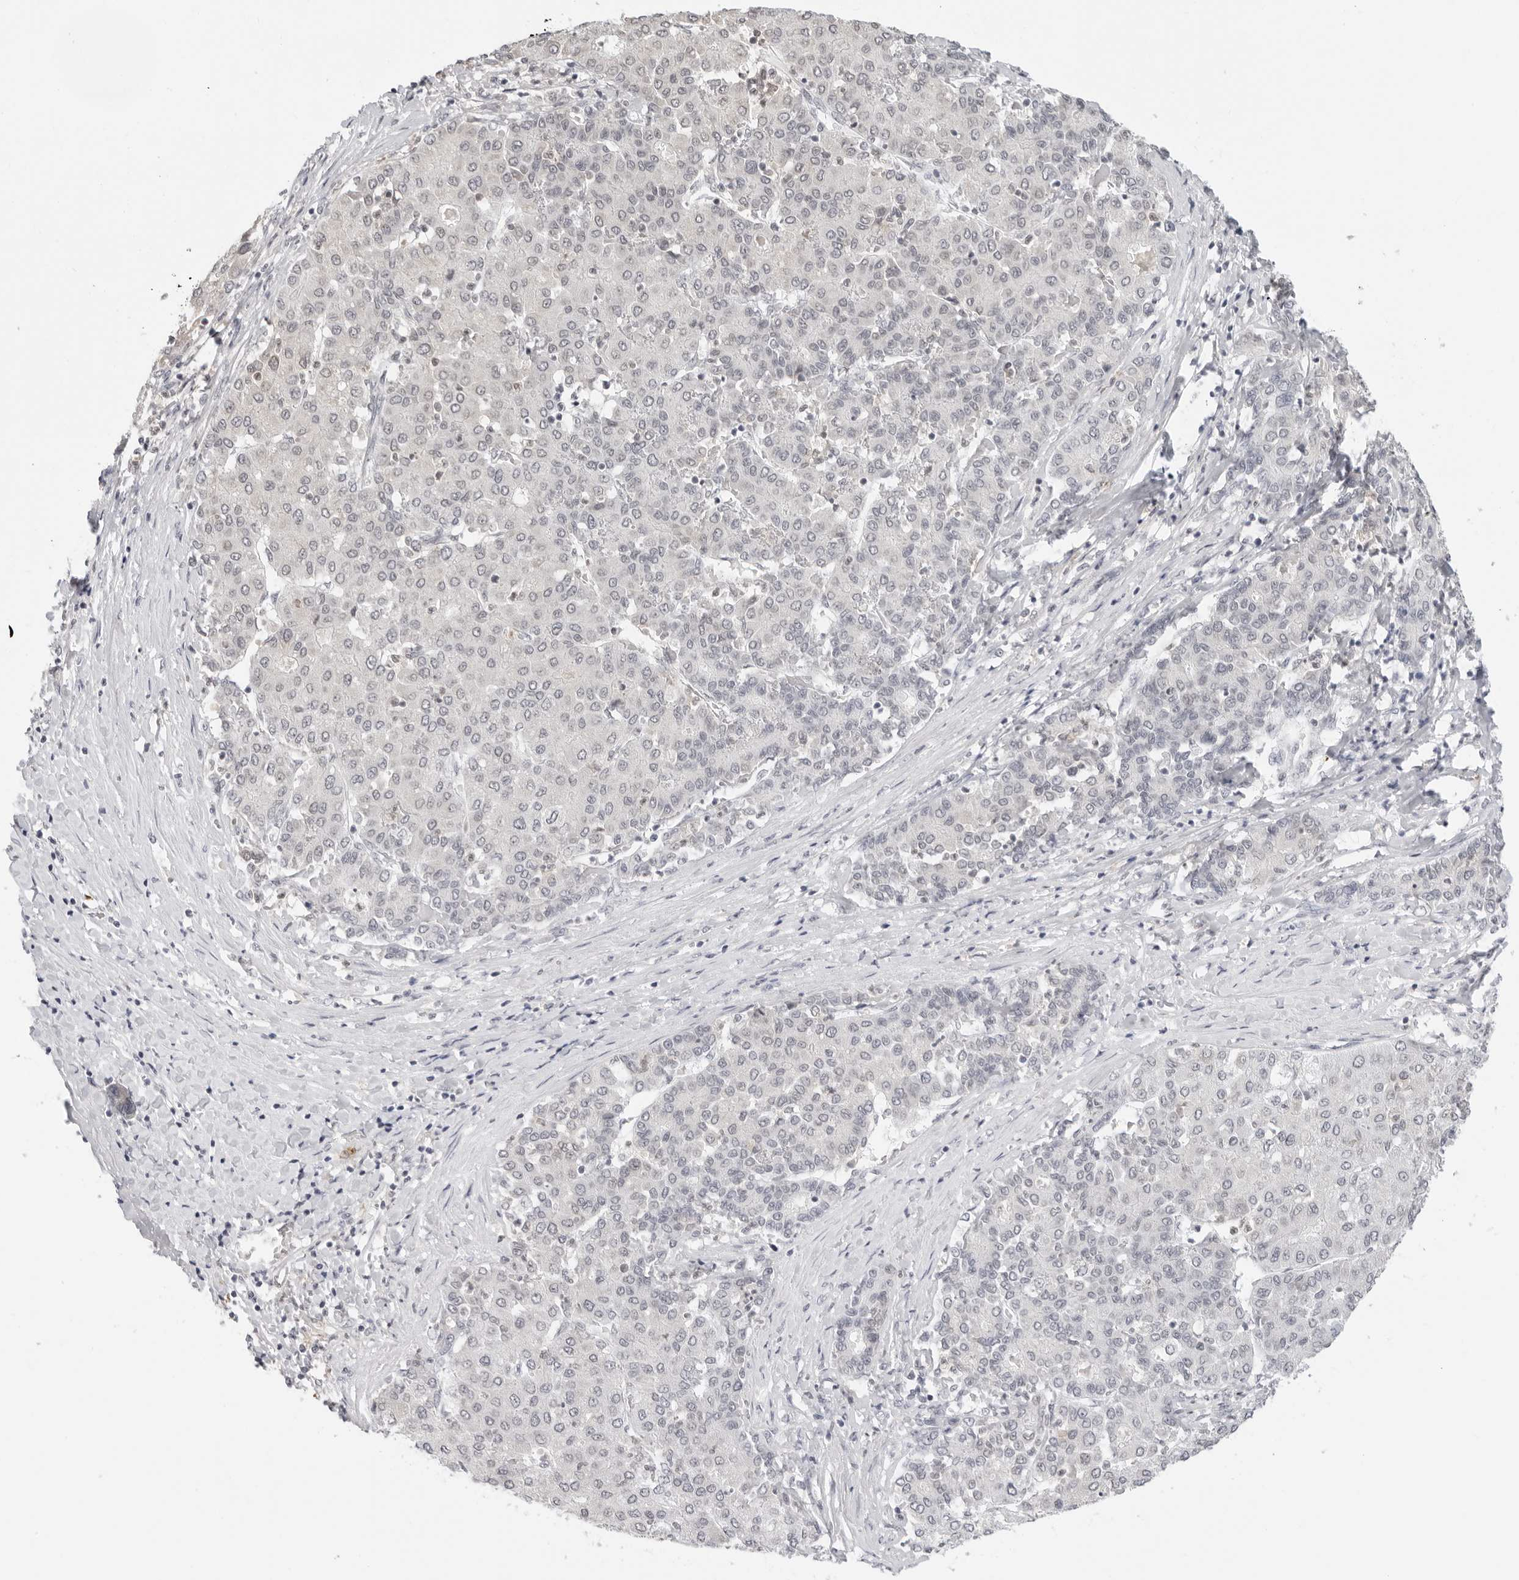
{"staining": {"intensity": "negative", "quantity": "none", "location": "none"}, "tissue": "liver cancer", "cell_type": "Tumor cells", "image_type": "cancer", "snomed": [{"axis": "morphology", "description": "Carcinoma, Hepatocellular, NOS"}, {"axis": "topography", "description": "Liver"}], "caption": "Immunohistochemical staining of liver cancer reveals no significant expression in tumor cells. (DAB IHC visualized using brightfield microscopy, high magnification).", "gene": "MSH6", "patient": {"sex": "male", "age": 65}}